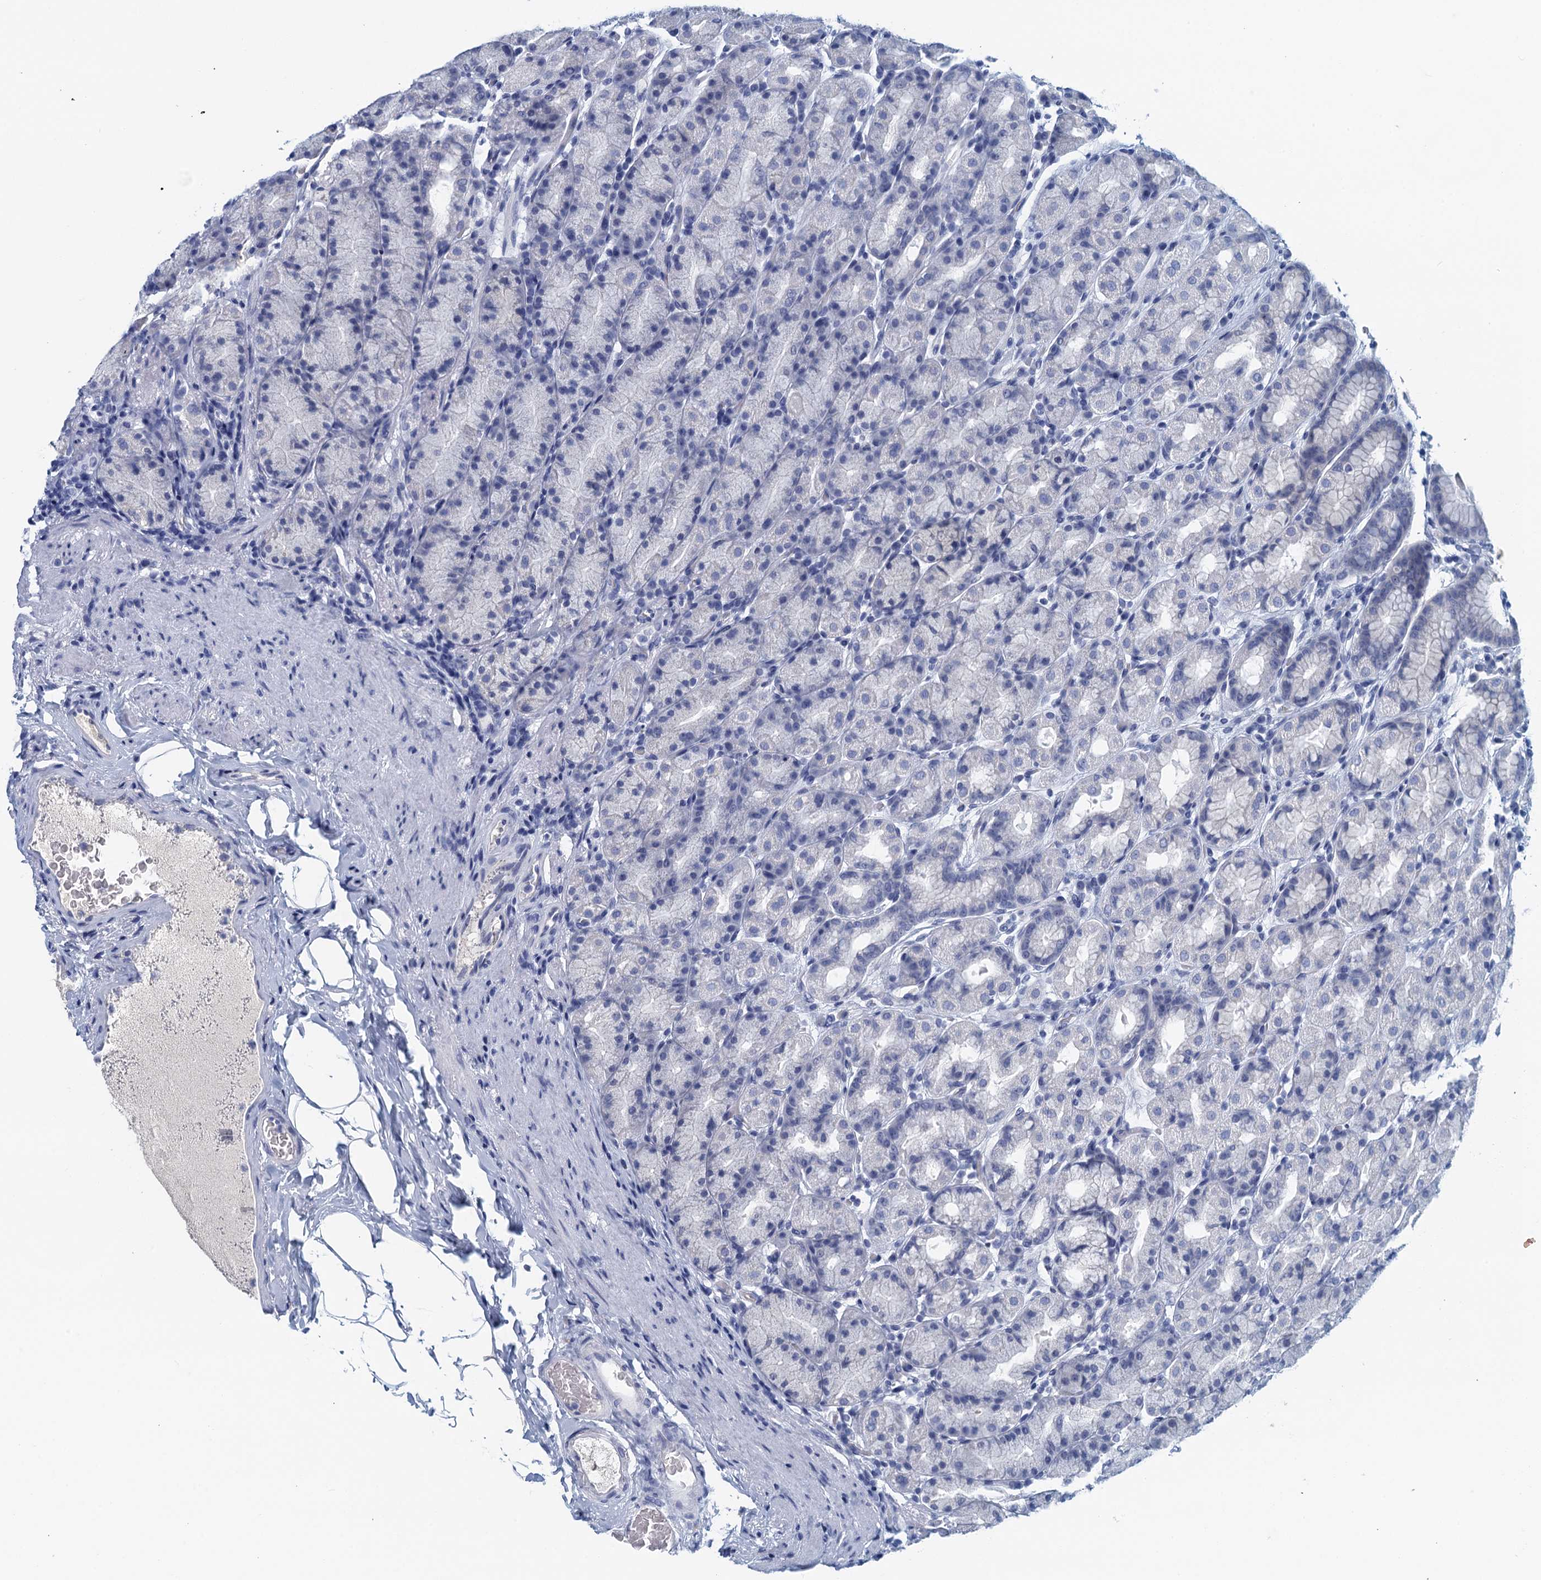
{"staining": {"intensity": "negative", "quantity": "none", "location": "none"}, "tissue": "stomach", "cell_type": "Glandular cells", "image_type": "normal", "snomed": [{"axis": "morphology", "description": "Normal tissue, NOS"}, {"axis": "topography", "description": "Stomach, upper"}], "caption": "Histopathology image shows no protein expression in glandular cells of unremarkable stomach. Nuclei are stained in blue.", "gene": "CYP51A1", "patient": {"sex": "male", "age": 68}}